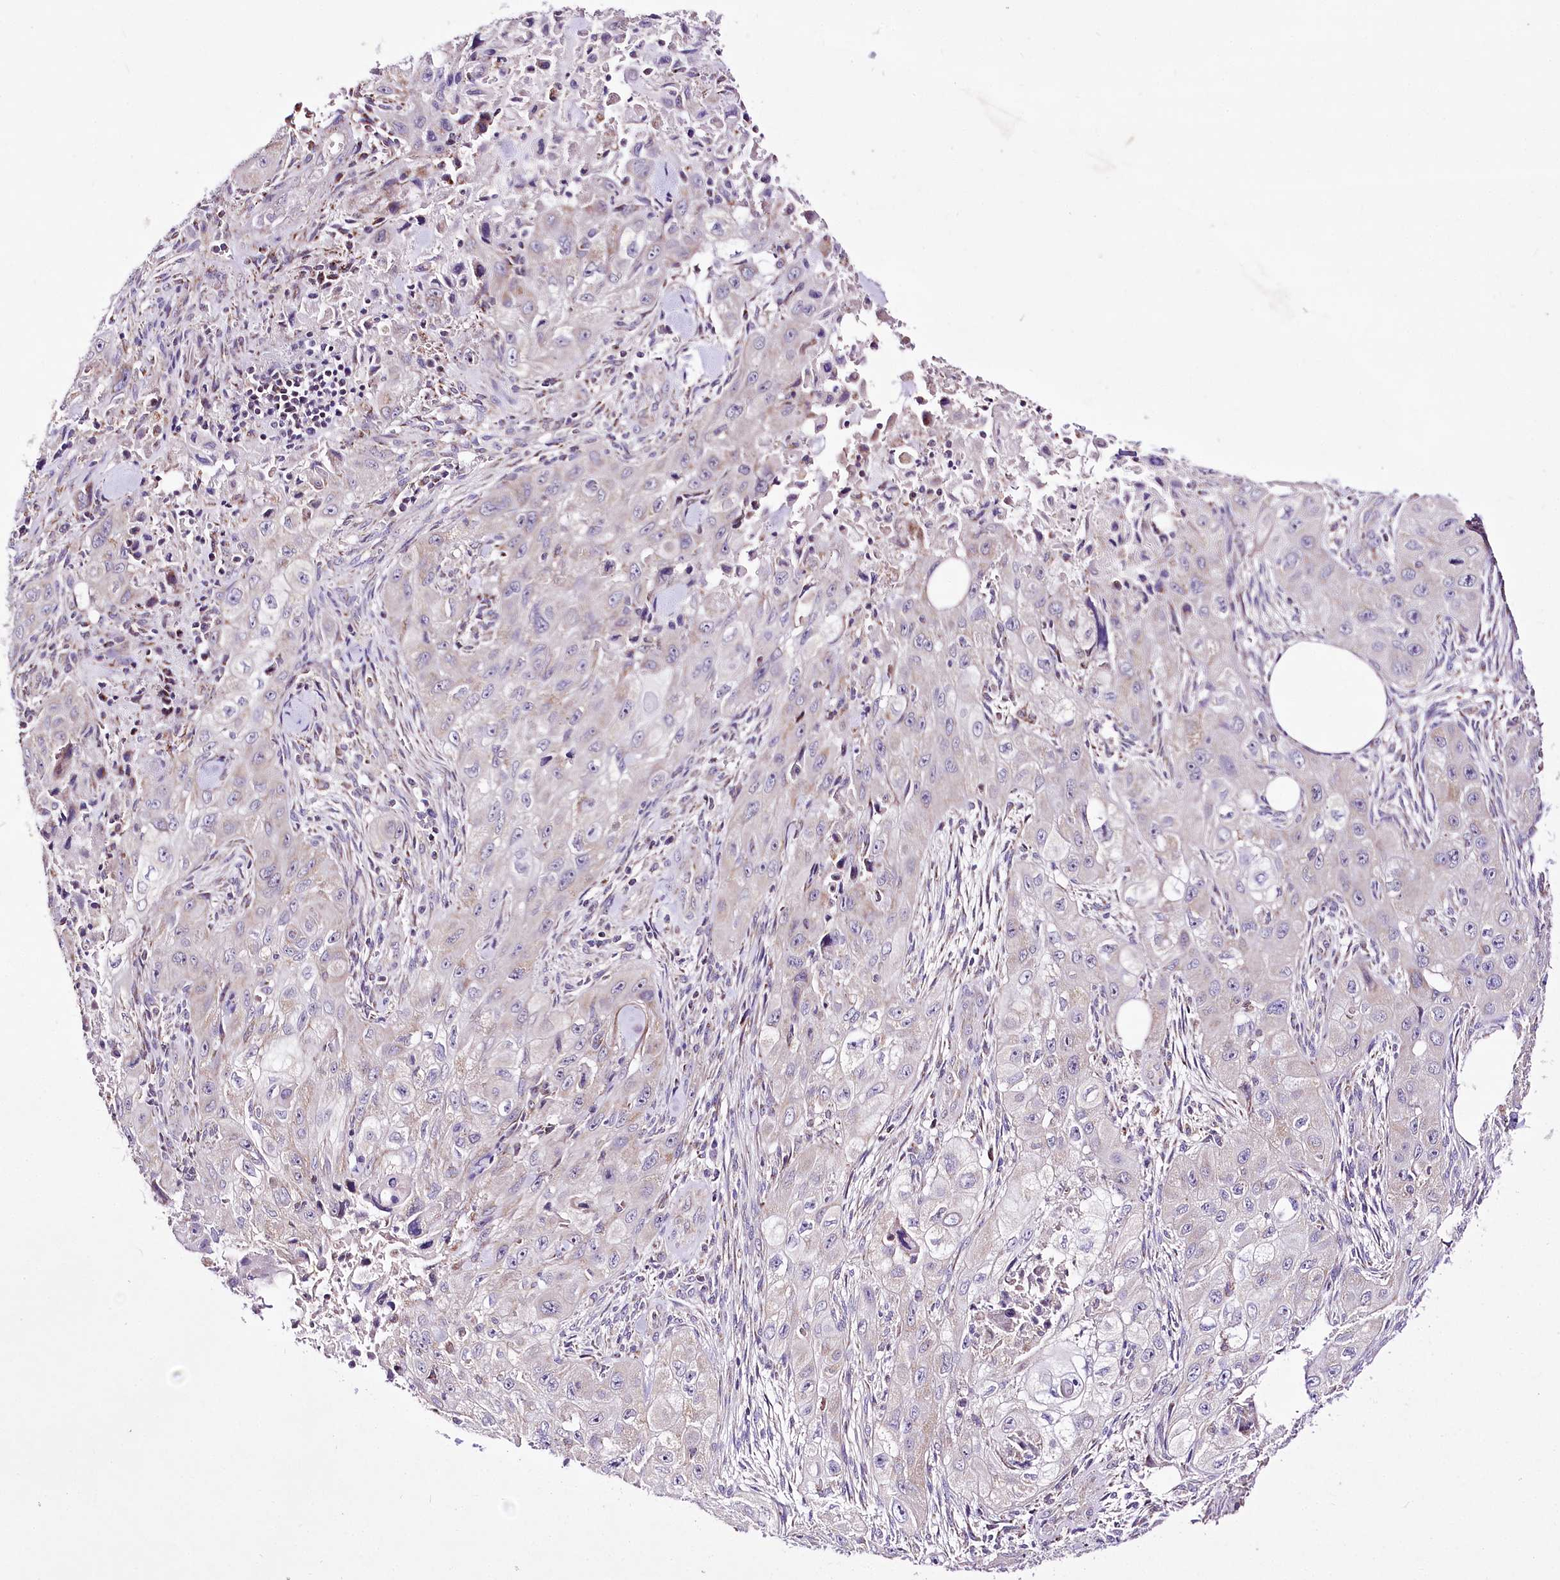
{"staining": {"intensity": "negative", "quantity": "none", "location": "none"}, "tissue": "skin cancer", "cell_type": "Tumor cells", "image_type": "cancer", "snomed": [{"axis": "morphology", "description": "Squamous cell carcinoma, NOS"}, {"axis": "topography", "description": "Skin"}, {"axis": "topography", "description": "Subcutis"}], "caption": "Skin cancer was stained to show a protein in brown. There is no significant staining in tumor cells. (DAB (3,3'-diaminobenzidine) IHC with hematoxylin counter stain).", "gene": "ATE1", "patient": {"sex": "male", "age": 73}}